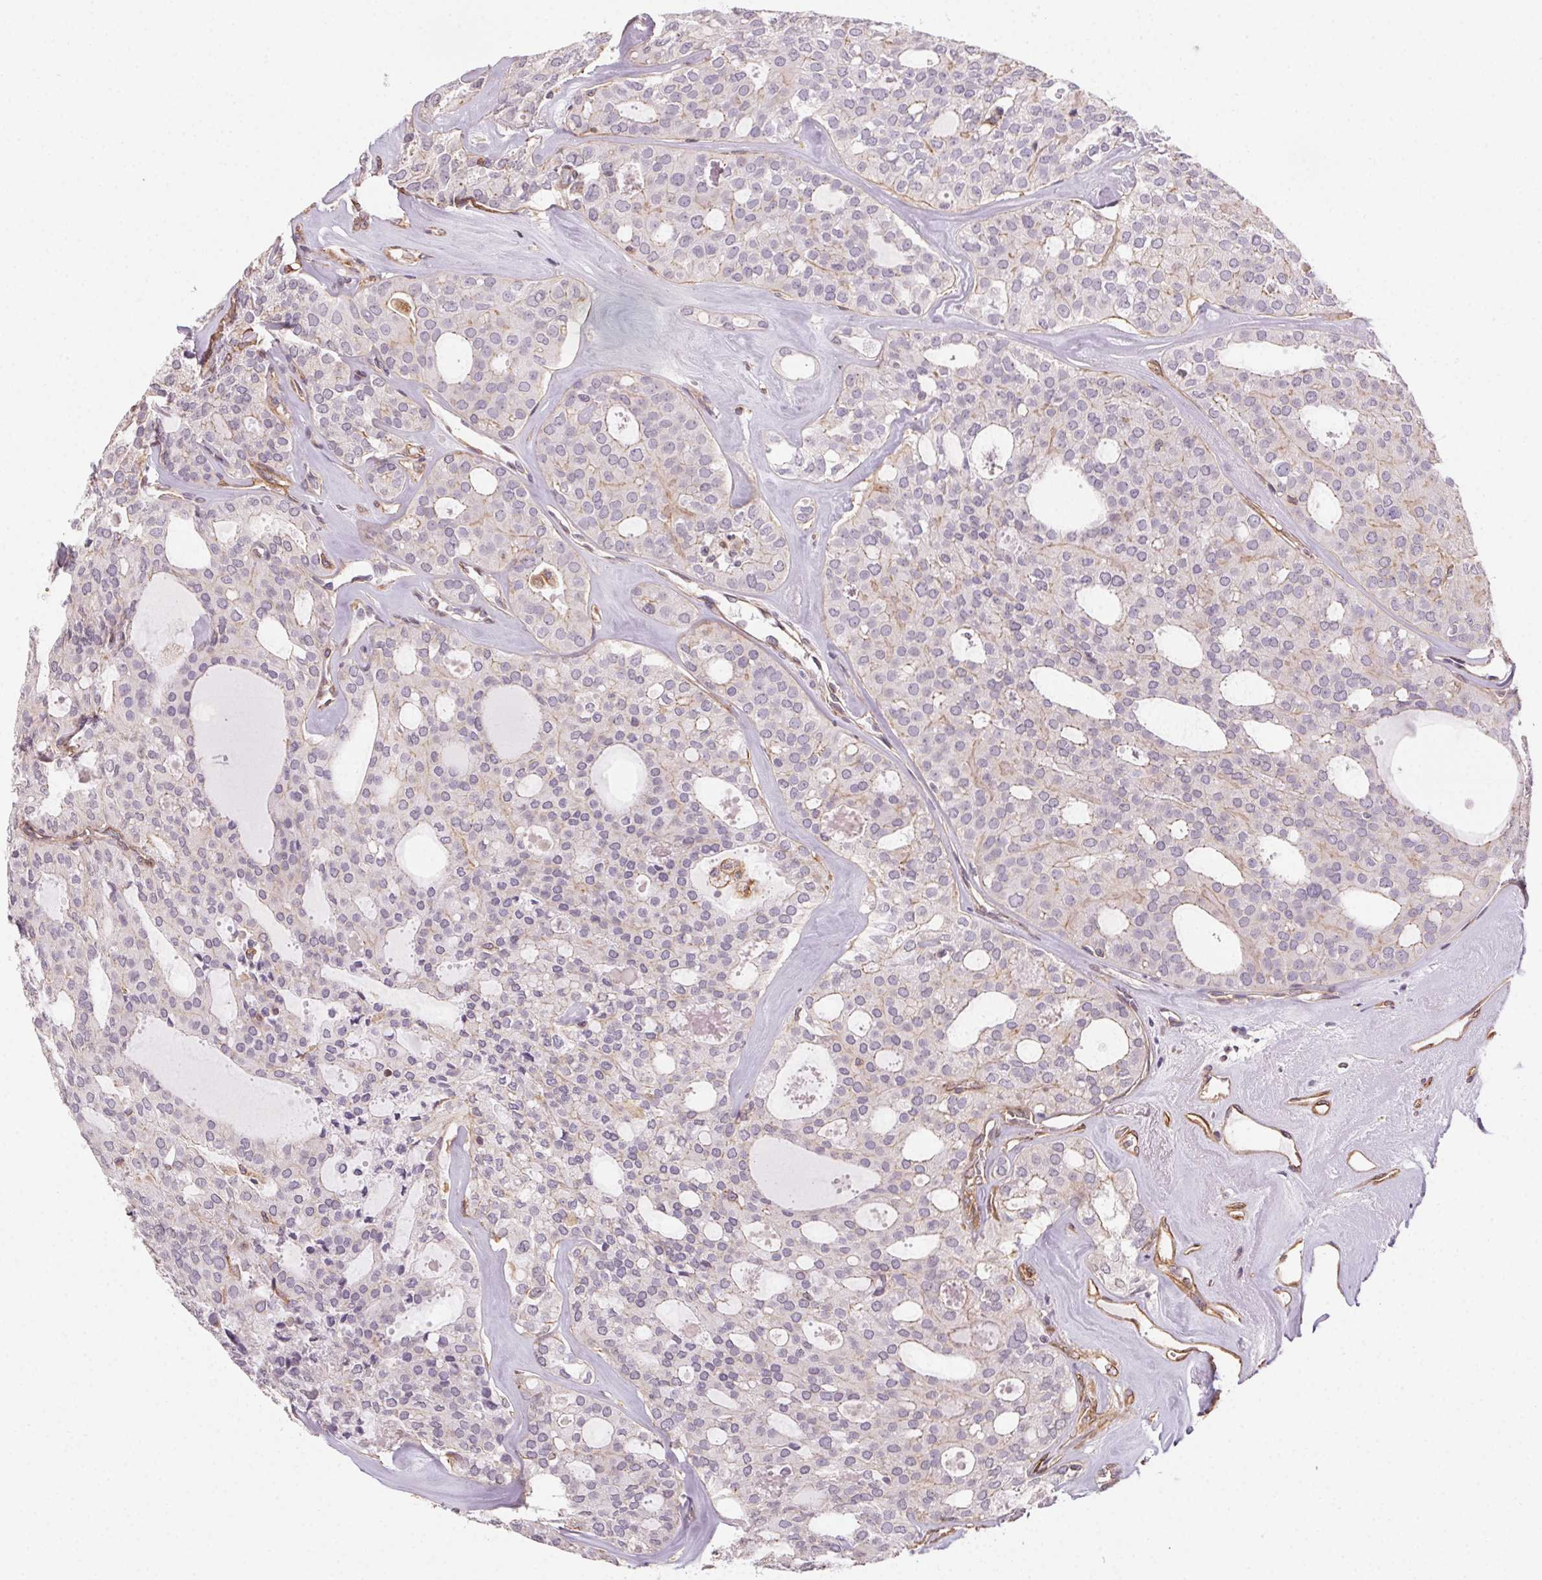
{"staining": {"intensity": "negative", "quantity": "none", "location": "none"}, "tissue": "thyroid cancer", "cell_type": "Tumor cells", "image_type": "cancer", "snomed": [{"axis": "morphology", "description": "Follicular adenoma carcinoma, NOS"}, {"axis": "topography", "description": "Thyroid gland"}], "caption": "A high-resolution photomicrograph shows immunohistochemistry staining of follicular adenoma carcinoma (thyroid), which shows no significant staining in tumor cells. The staining was performed using DAB to visualize the protein expression in brown, while the nuclei were stained in blue with hematoxylin (Magnification: 20x).", "gene": "PLA2G4F", "patient": {"sex": "male", "age": 75}}